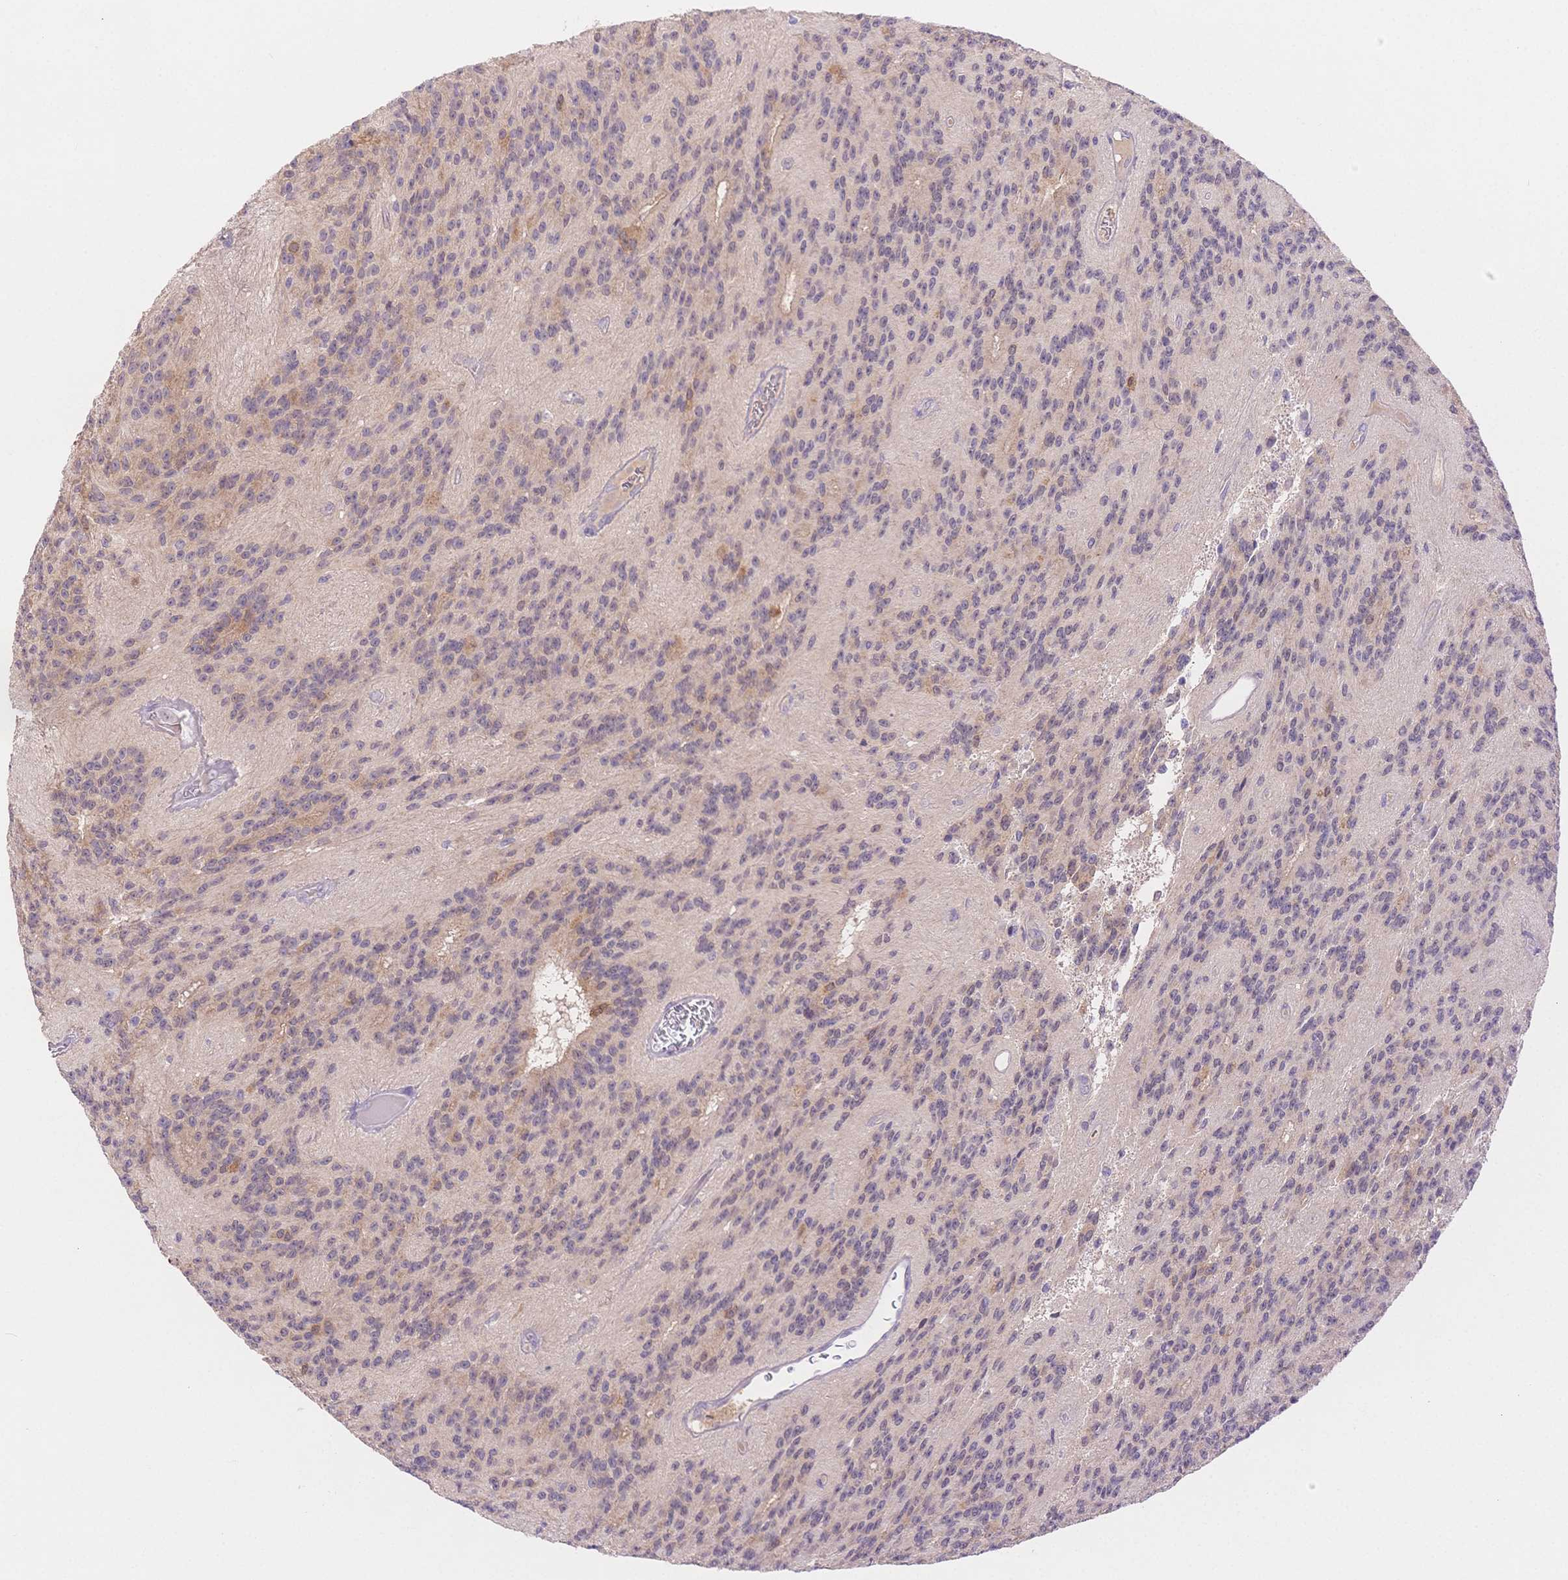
{"staining": {"intensity": "negative", "quantity": "none", "location": "none"}, "tissue": "glioma", "cell_type": "Tumor cells", "image_type": "cancer", "snomed": [{"axis": "morphology", "description": "Glioma, malignant, Low grade"}, {"axis": "topography", "description": "Brain"}], "caption": "This is an immunohistochemistry (IHC) photomicrograph of human glioma. There is no expression in tumor cells.", "gene": "WDR54", "patient": {"sex": "male", "age": 31}}